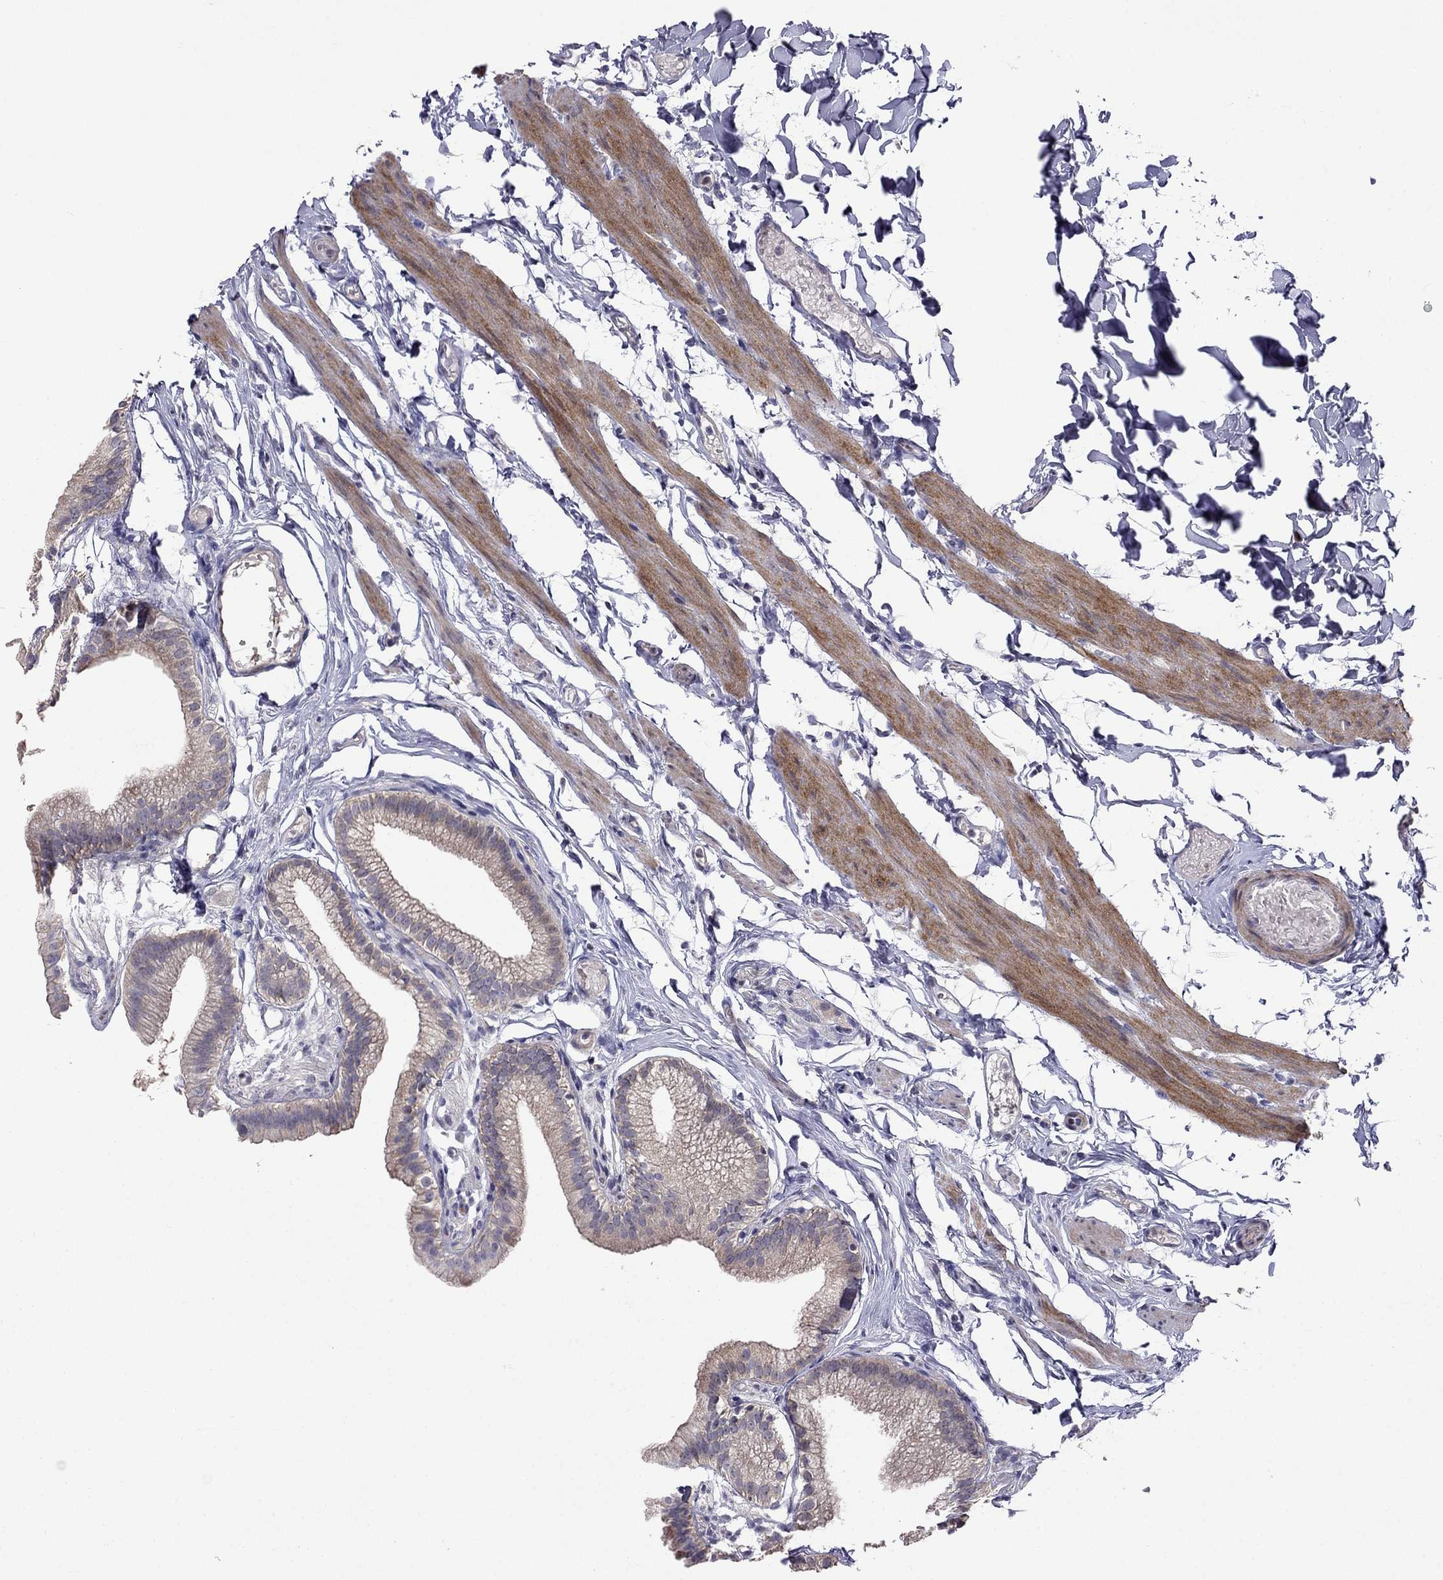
{"staining": {"intensity": "moderate", "quantity": "<25%", "location": "cytoplasmic/membranous"}, "tissue": "gallbladder", "cell_type": "Glandular cells", "image_type": "normal", "snomed": [{"axis": "morphology", "description": "Normal tissue, NOS"}, {"axis": "topography", "description": "Gallbladder"}], "caption": "Immunohistochemical staining of benign human gallbladder shows low levels of moderate cytoplasmic/membranous expression in approximately <25% of glandular cells.", "gene": "LRRC39", "patient": {"sex": "female", "age": 45}}